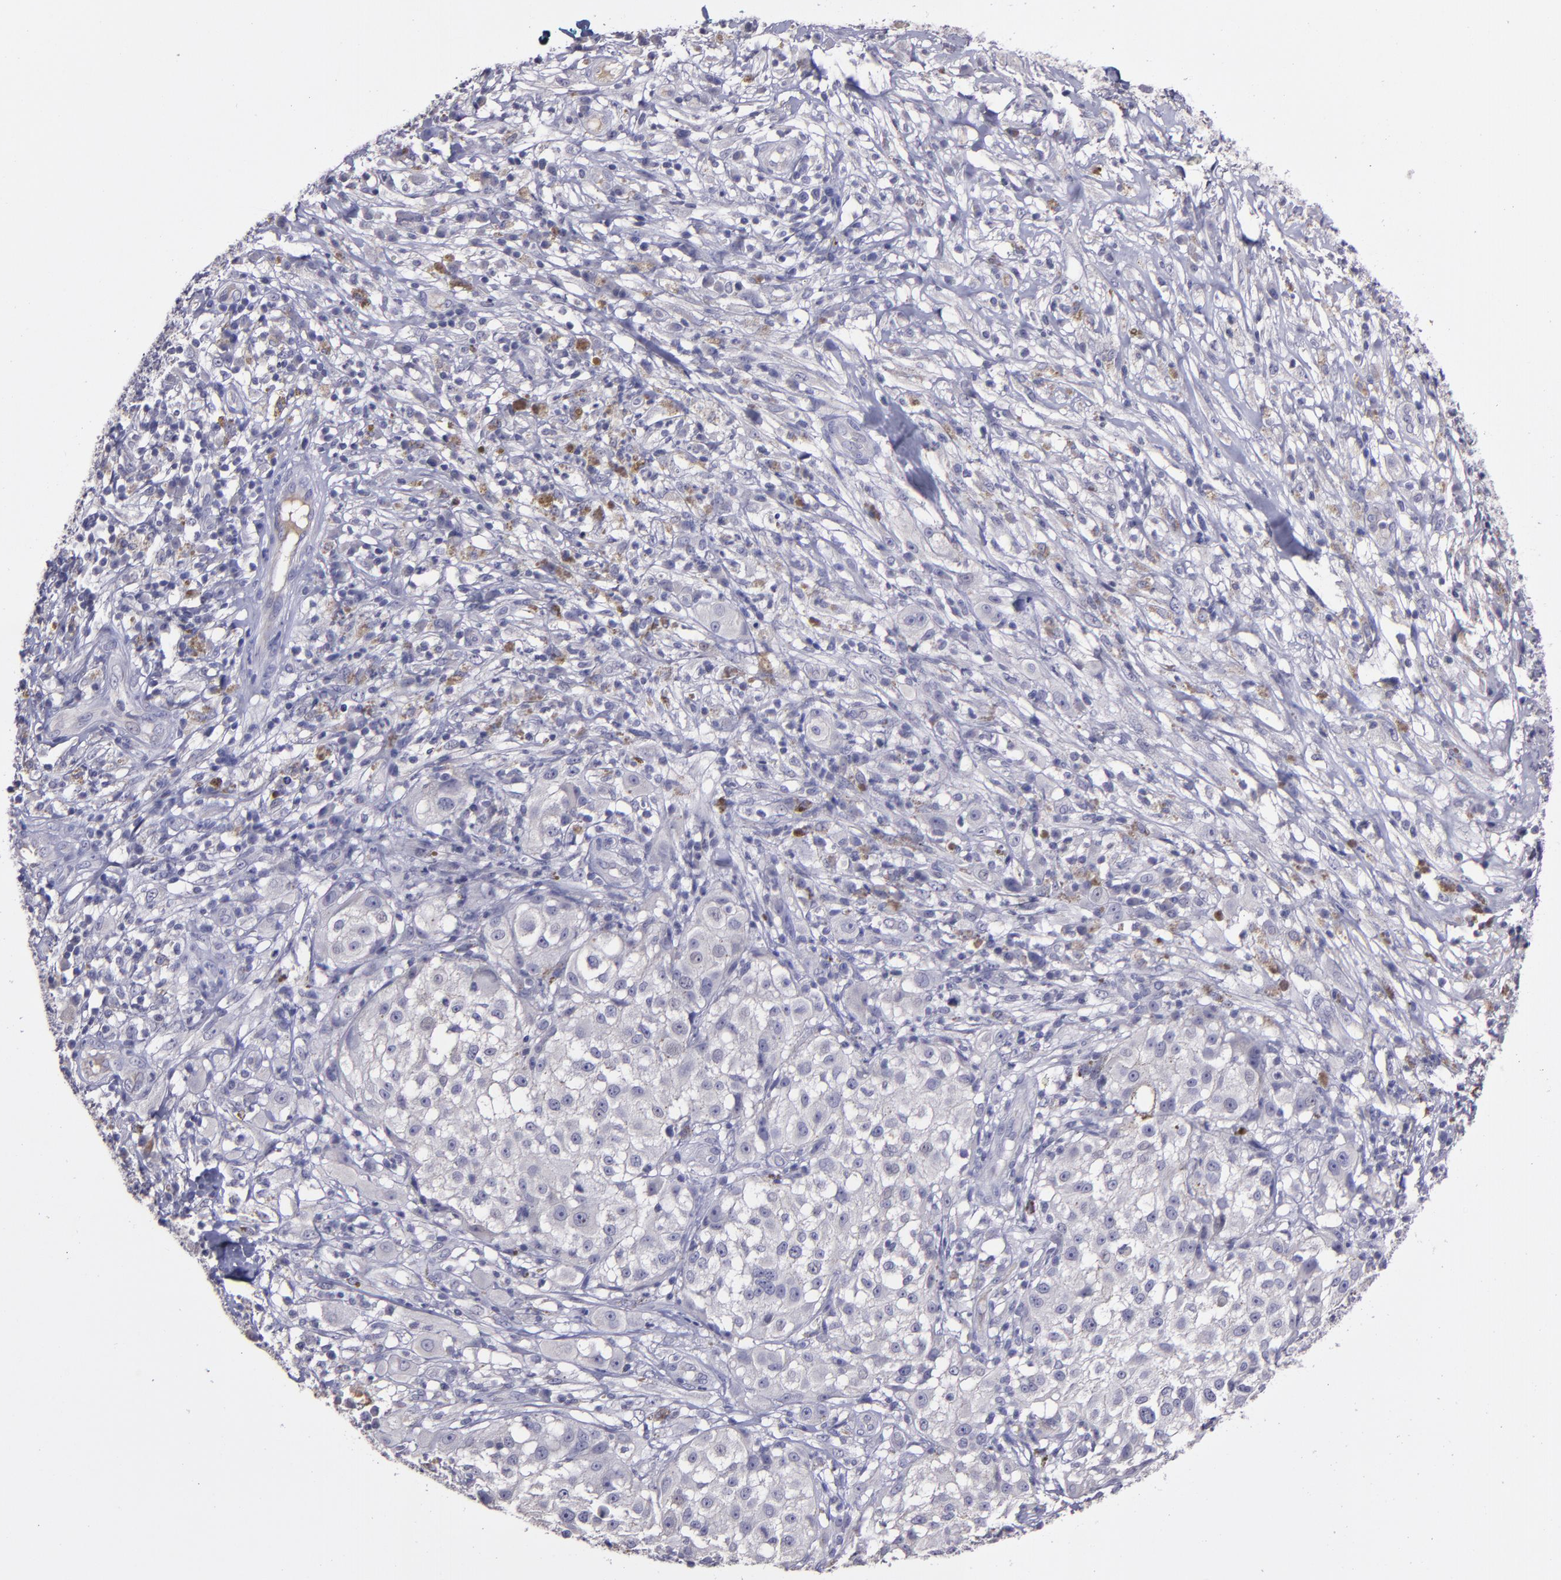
{"staining": {"intensity": "negative", "quantity": "none", "location": "none"}, "tissue": "melanoma", "cell_type": "Tumor cells", "image_type": "cancer", "snomed": [{"axis": "morphology", "description": "Necrosis, NOS"}, {"axis": "morphology", "description": "Malignant melanoma, NOS"}, {"axis": "topography", "description": "Skin"}], "caption": "Immunohistochemistry micrograph of human melanoma stained for a protein (brown), which exhibits no positivity in tumor cells.", "gene": "MASP1", "patient": {"sex": "female", "age": 87}}